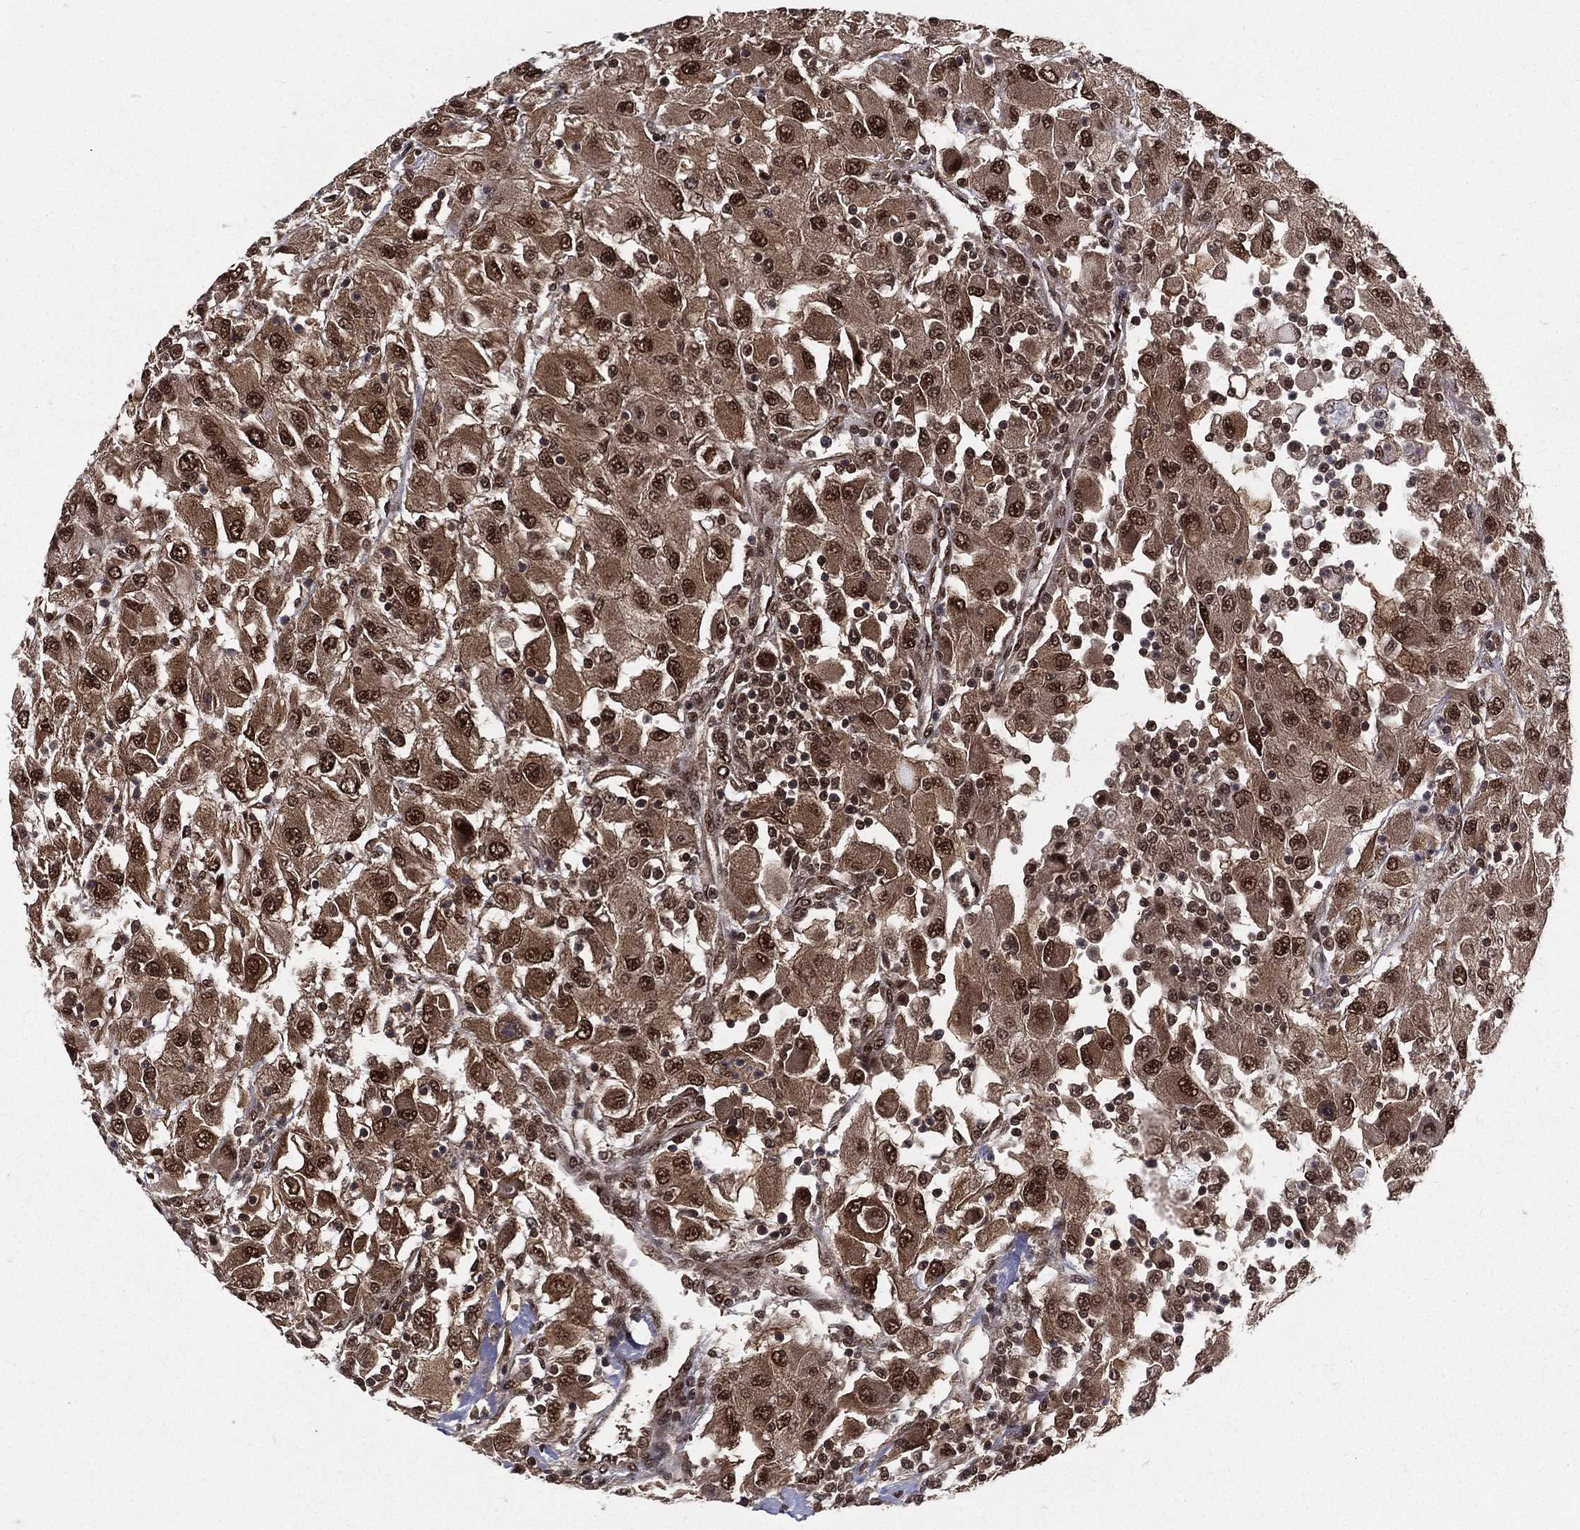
{"staining": {"intensity": "strong", "quantity": ">75%", "location": "nuclear"}, "tissue": "renal cancer", "cell_type": "Tumor cells", "image_type": "cancer", "snomed": [{"axis": "morphology", "description": "Adenocarcinoma, NOS"}, {"axis": "topography", "description": "Kidney"}], "caption": "The photomicrograph displays a brown stain indicating the presence of a protein in the nuclear of tumor cells in renal cancer (adenocarcinoma). (DAB = brown stain, brightfield microscopy at high magnification).", "gene": "COPS4", "patient": {"sex": "female", "age": 67}}